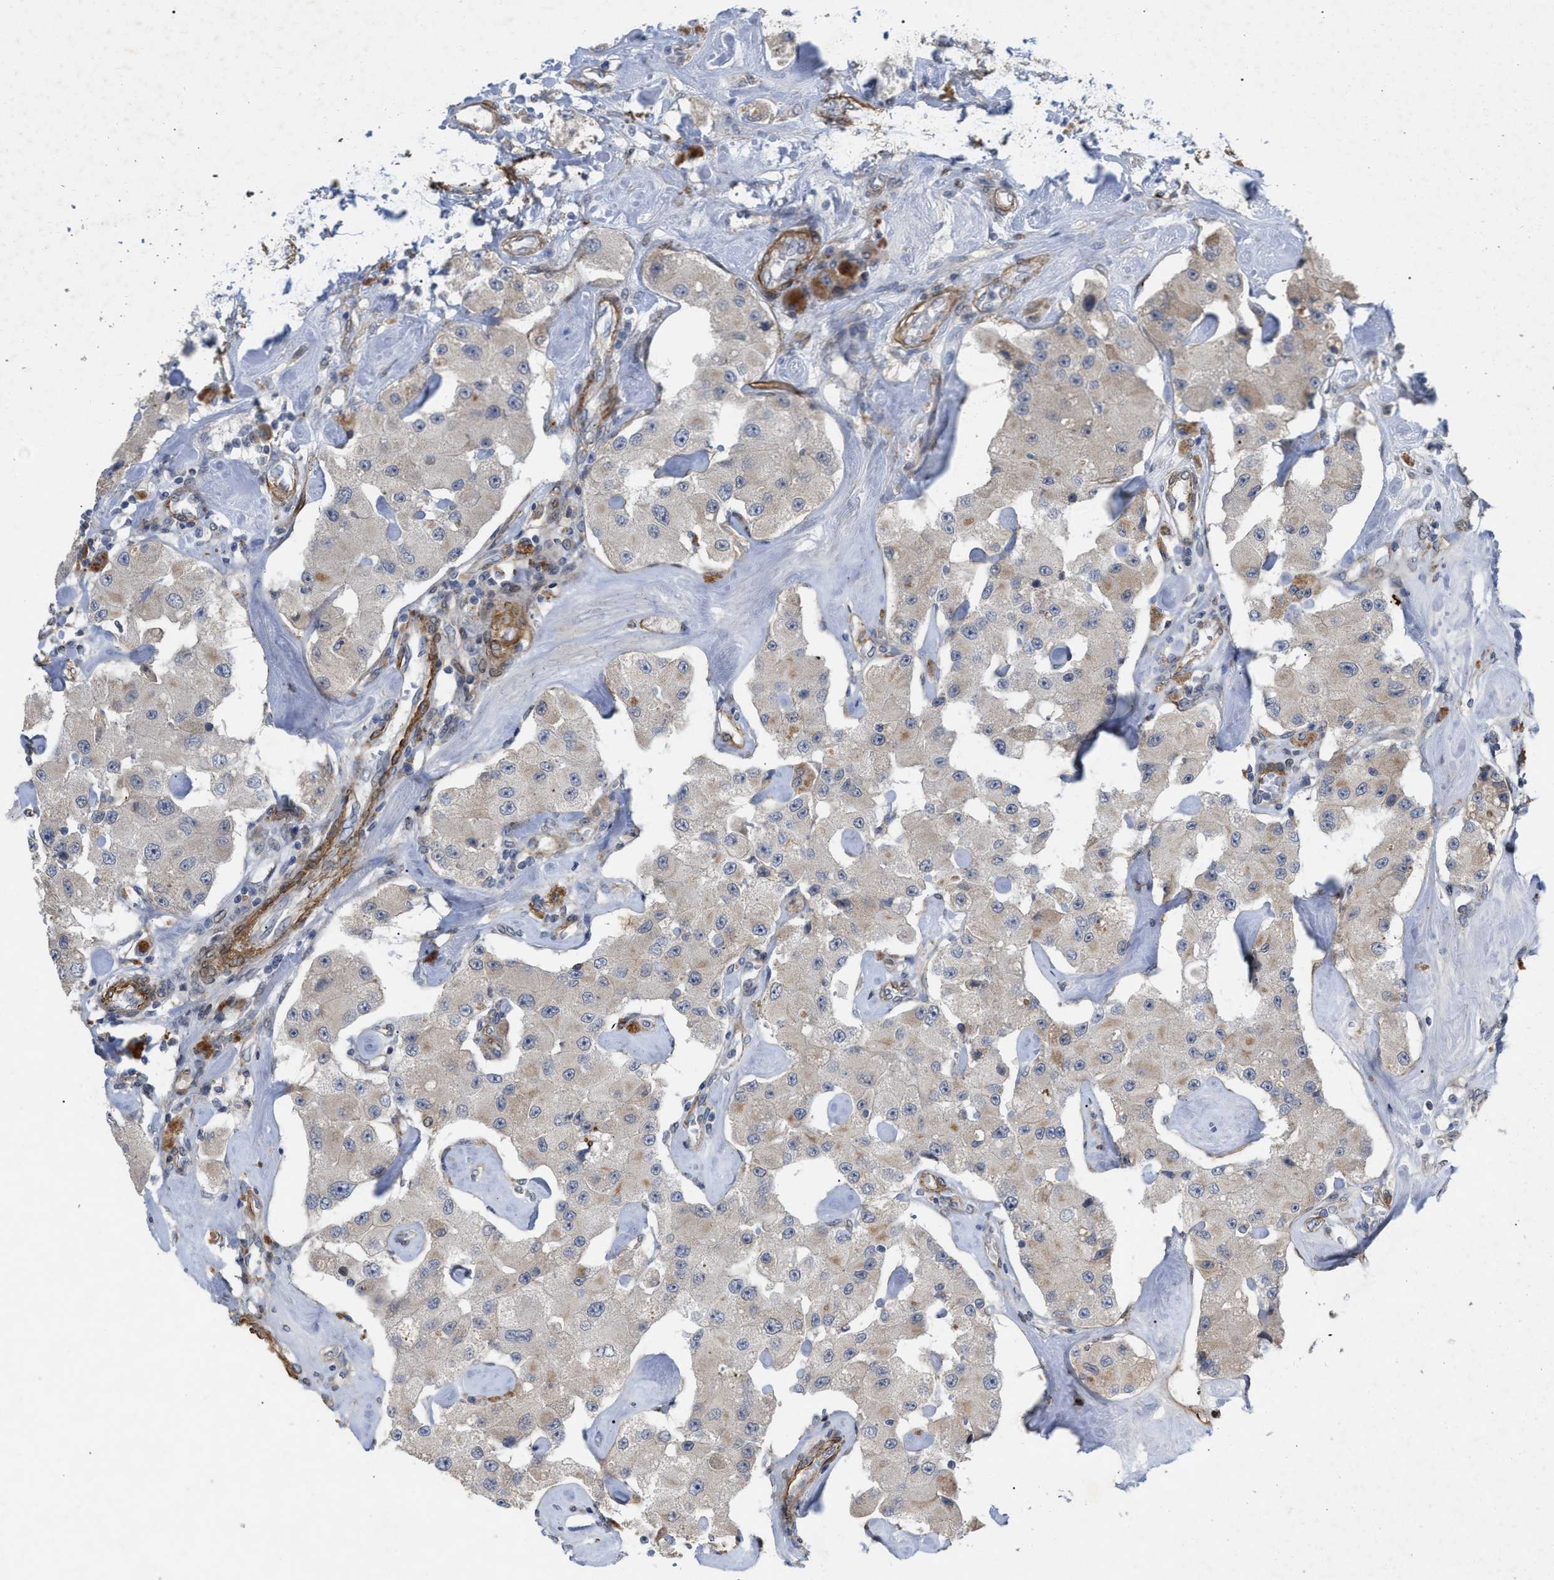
{"staining": {"intensity": "weak", "quantity": "25%-75%", "location": "cytoplasmic/membranous"}, "tissue": "carcinoid", "cell_type": "Tumor cells", "image_type": "cancer", "snomed": [{"axis": "morphology", "description": "Carcinoid, malignant, NOS"}, {"axis": "topography", "description": "Pancreas"}], "caption": "This micrograph demonstrates immunohistochemistry (IHC) staining of human carcinoid, with low weak cytoplasmic/membranous expression in approximately 25%-75% of tumor cells.", "gene": "ST6GALNAC6", "patient": {"sex": "male", "age": 41}}